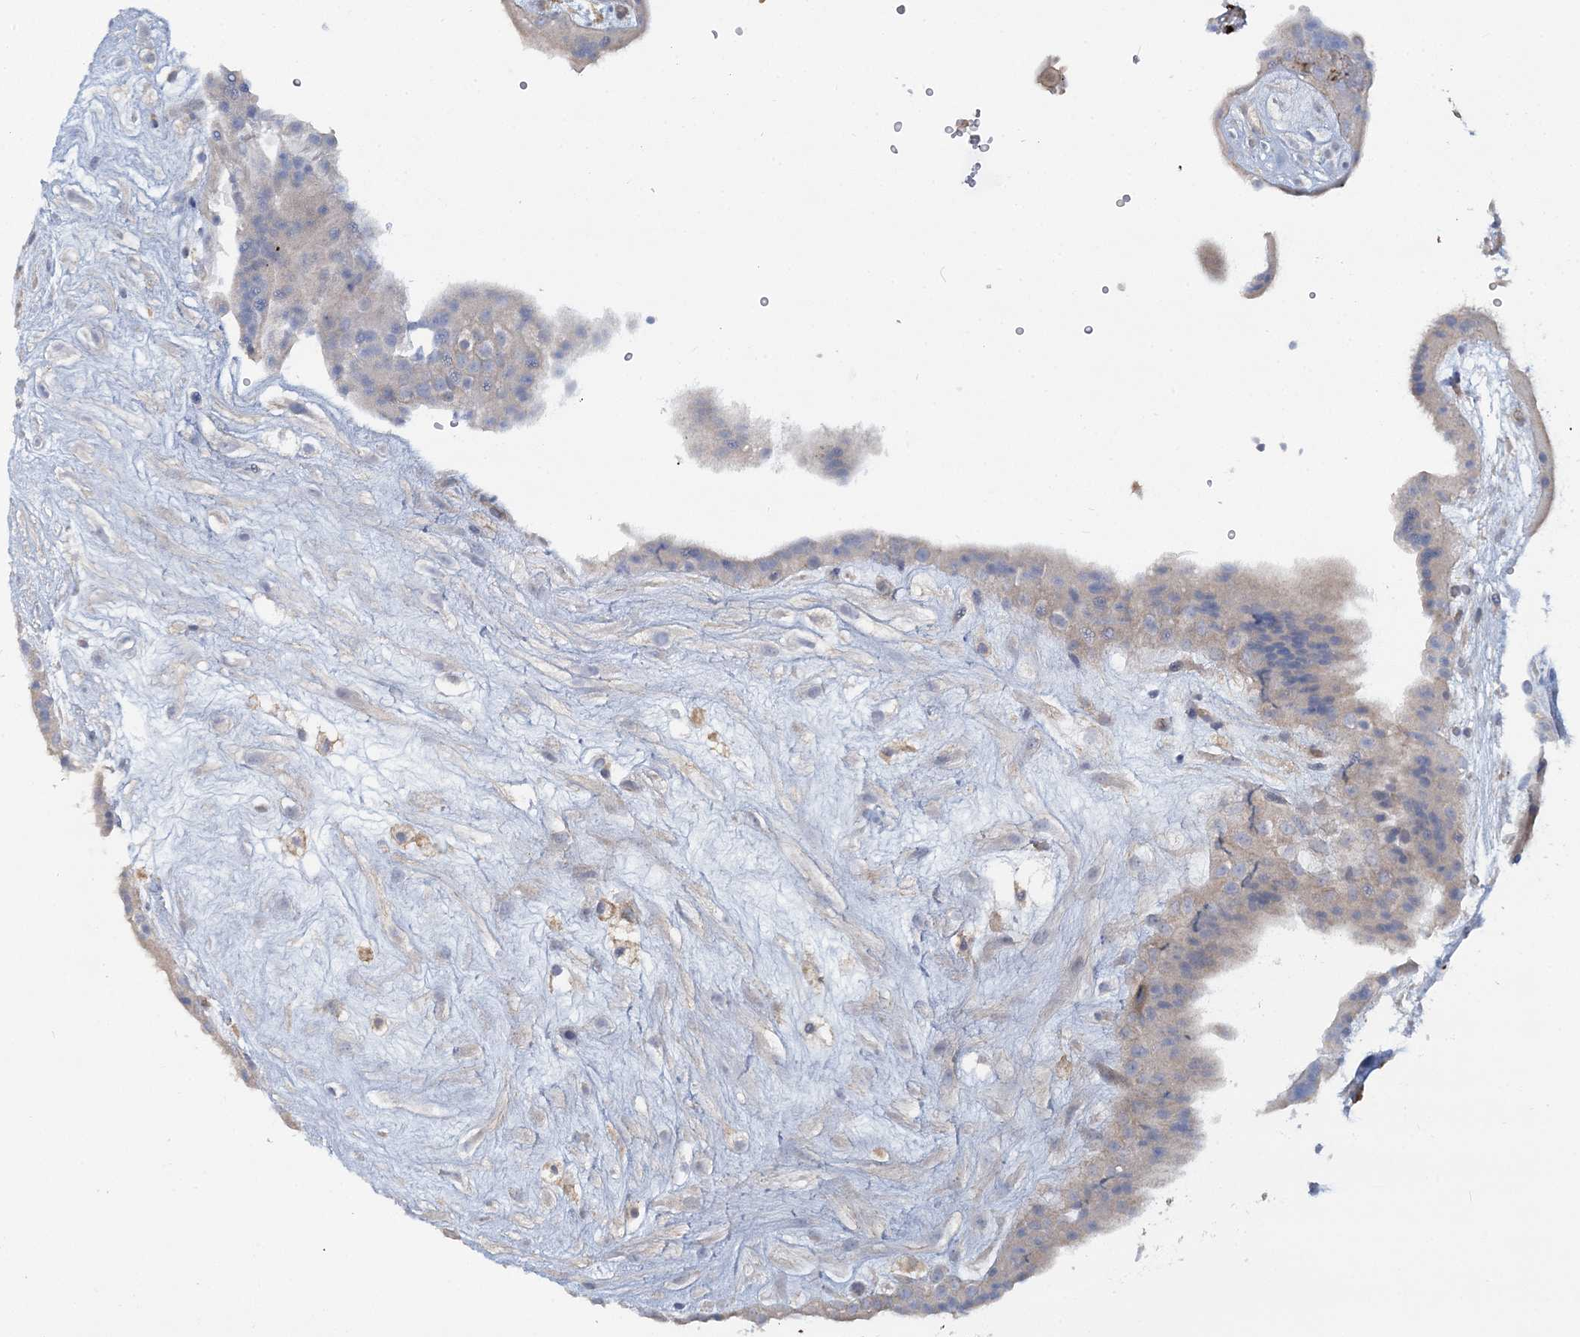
{"staining": {"intensity": "negative", "quantity": "none", "location": "none"}, "tissue": "placenta", "cell_type": "Trophoblastic cells", "image_type": "normal", "snomed": [{"axis": "morphology", "description": "Normal tissue, NOS"}, {"axis": "topography", "description": "Placenta"}], "caption": "Human placenta stained for a protein using immunohistochemistry (IHC) reveals no positivity in trophoblastic cells.", "gene": "CUEDC2", "patient": {"sex": "female", "age": 18}}